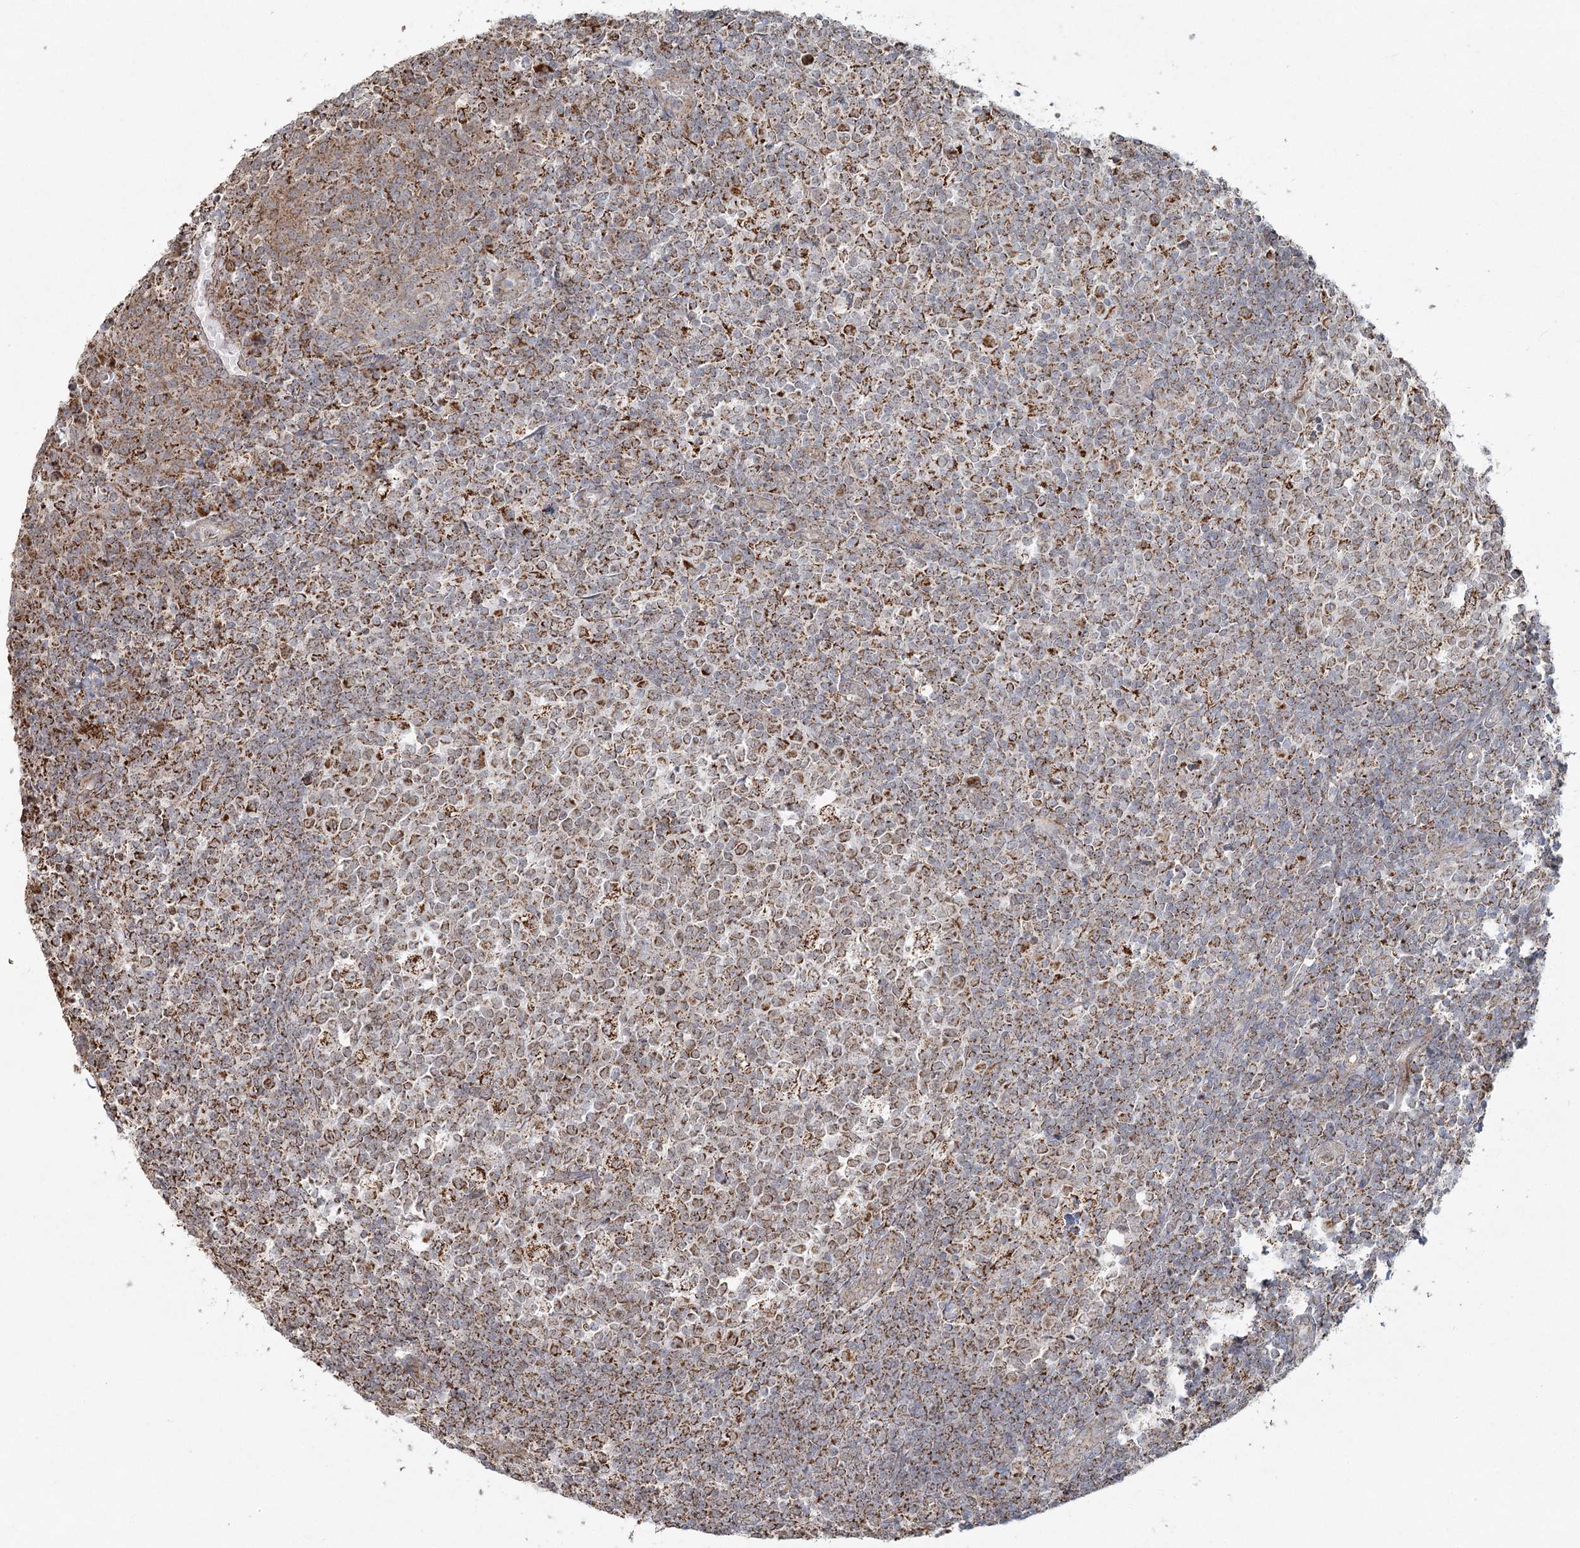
{"staining": {"intensity": "moderate", "quantity": ">75%", "location": "cytoplasmic/membranous"}, "tissue": "tonsil", "cell_type": "Germinal center cells", "image_type": "normal", "snomed": [{"axis": "morphology", "description": "Normal tissue, NOS"}, {"axis": "topography", "description": "Tonsil"}], "caption": "Immunohistochemistry of normal human tonsil demonstrates medium levels of moderate cytoplasmic/membranous staining in approximately >75% of germinal center cells.", "gene": "LACTB", "patient": {"sex": "female", "age": 19}}